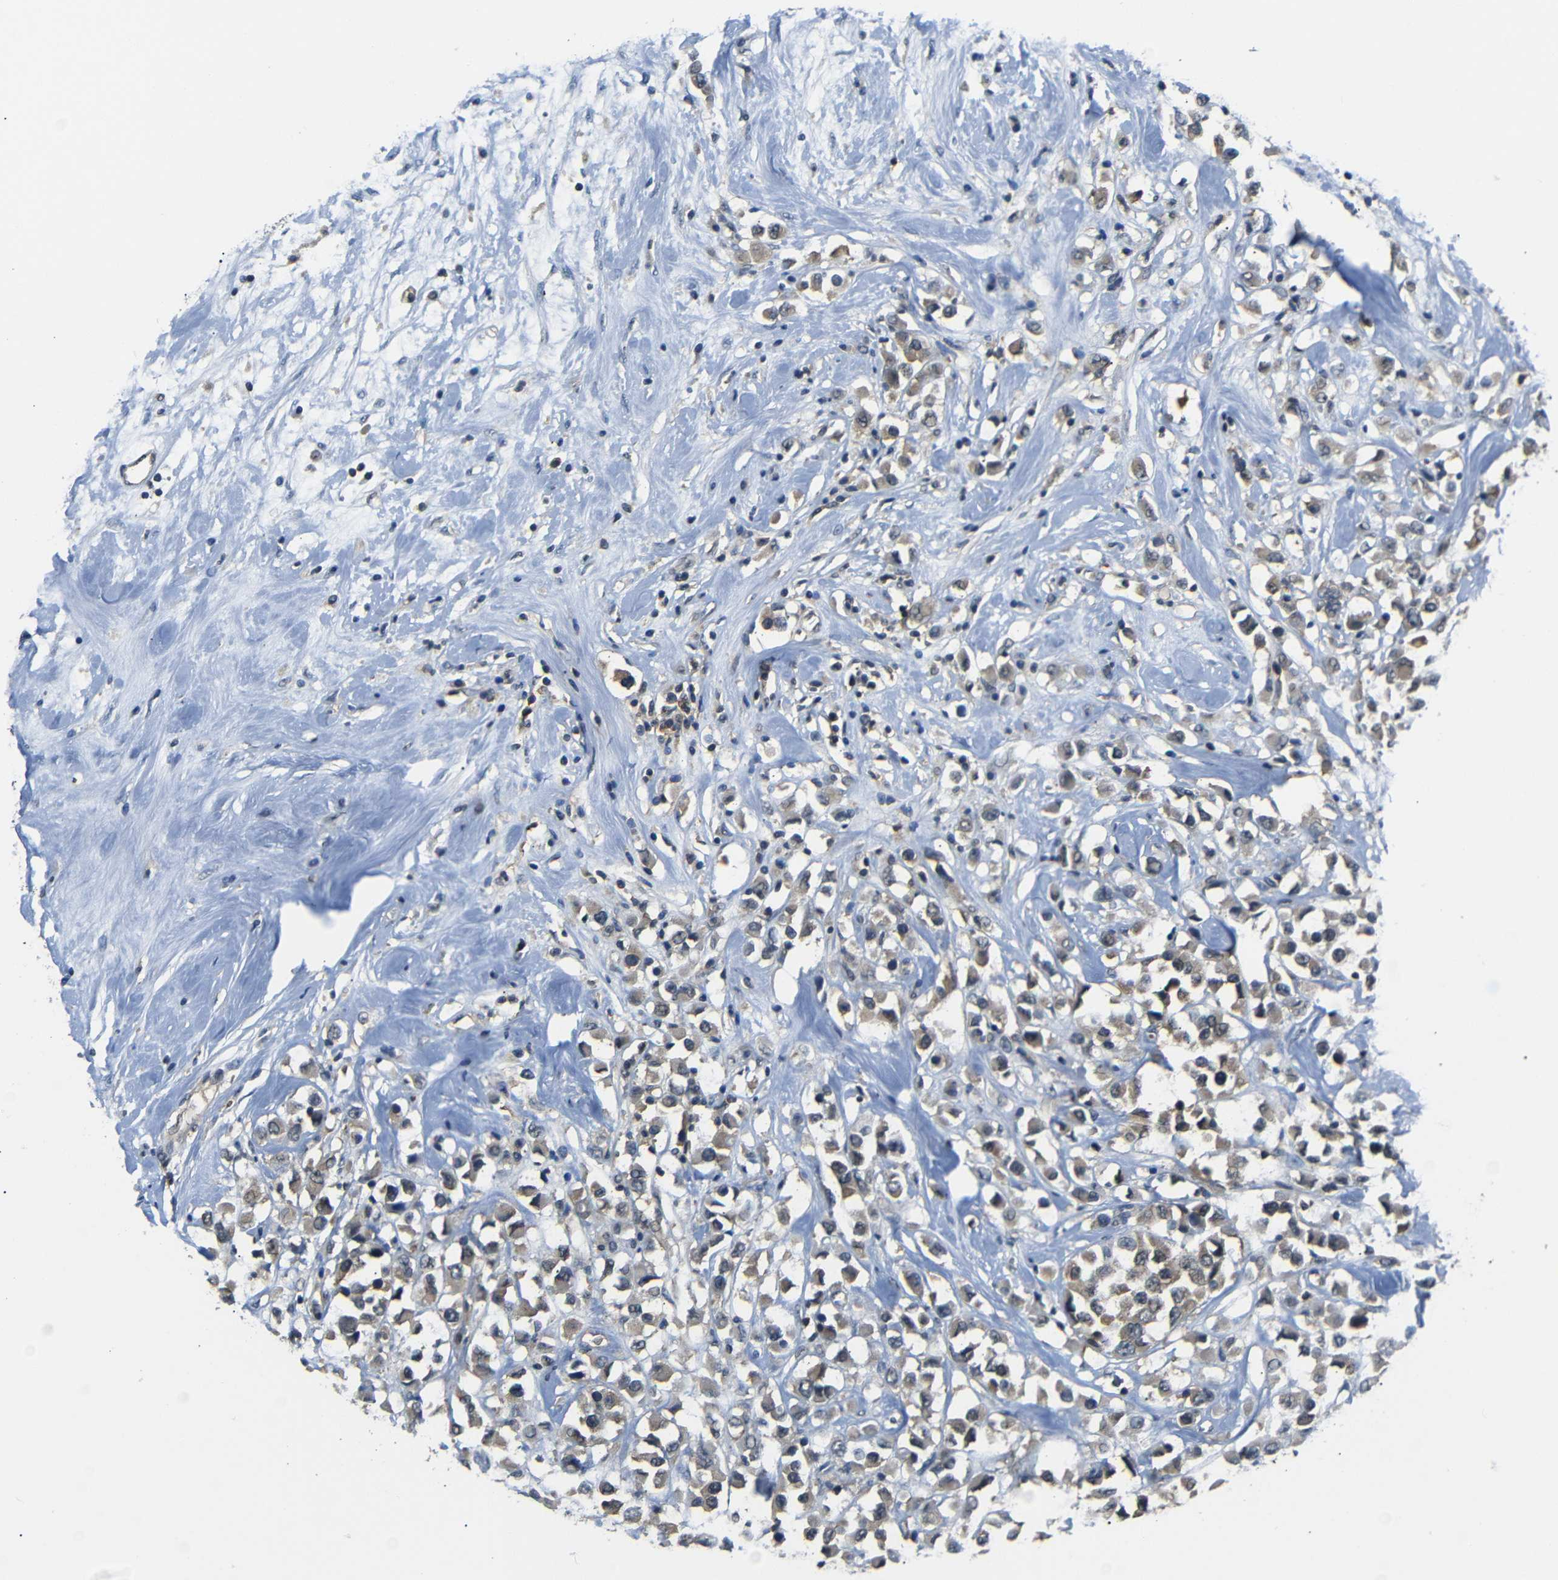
{"staining": {"intensity": "moderate", "quantity": ">75%", "location": "cytoplasmic/membranous"}, "tissue": "breast cancer", "cell_type": "Tumor cells", "image_type": "cancer", "snomed": [{"axis": "morphology", "description": "Duct carcinoma"}, {"axis": "topography", "description": "Breast"}], "caption": "Tumor cells reveal medium levels of moderate cytoplasmic/membranous staining in about >75% of cells in breast cancer (invasive ductal carcinoma).", "gene": "UBXN1", "patient": {"sex": "female", "age": 61}}